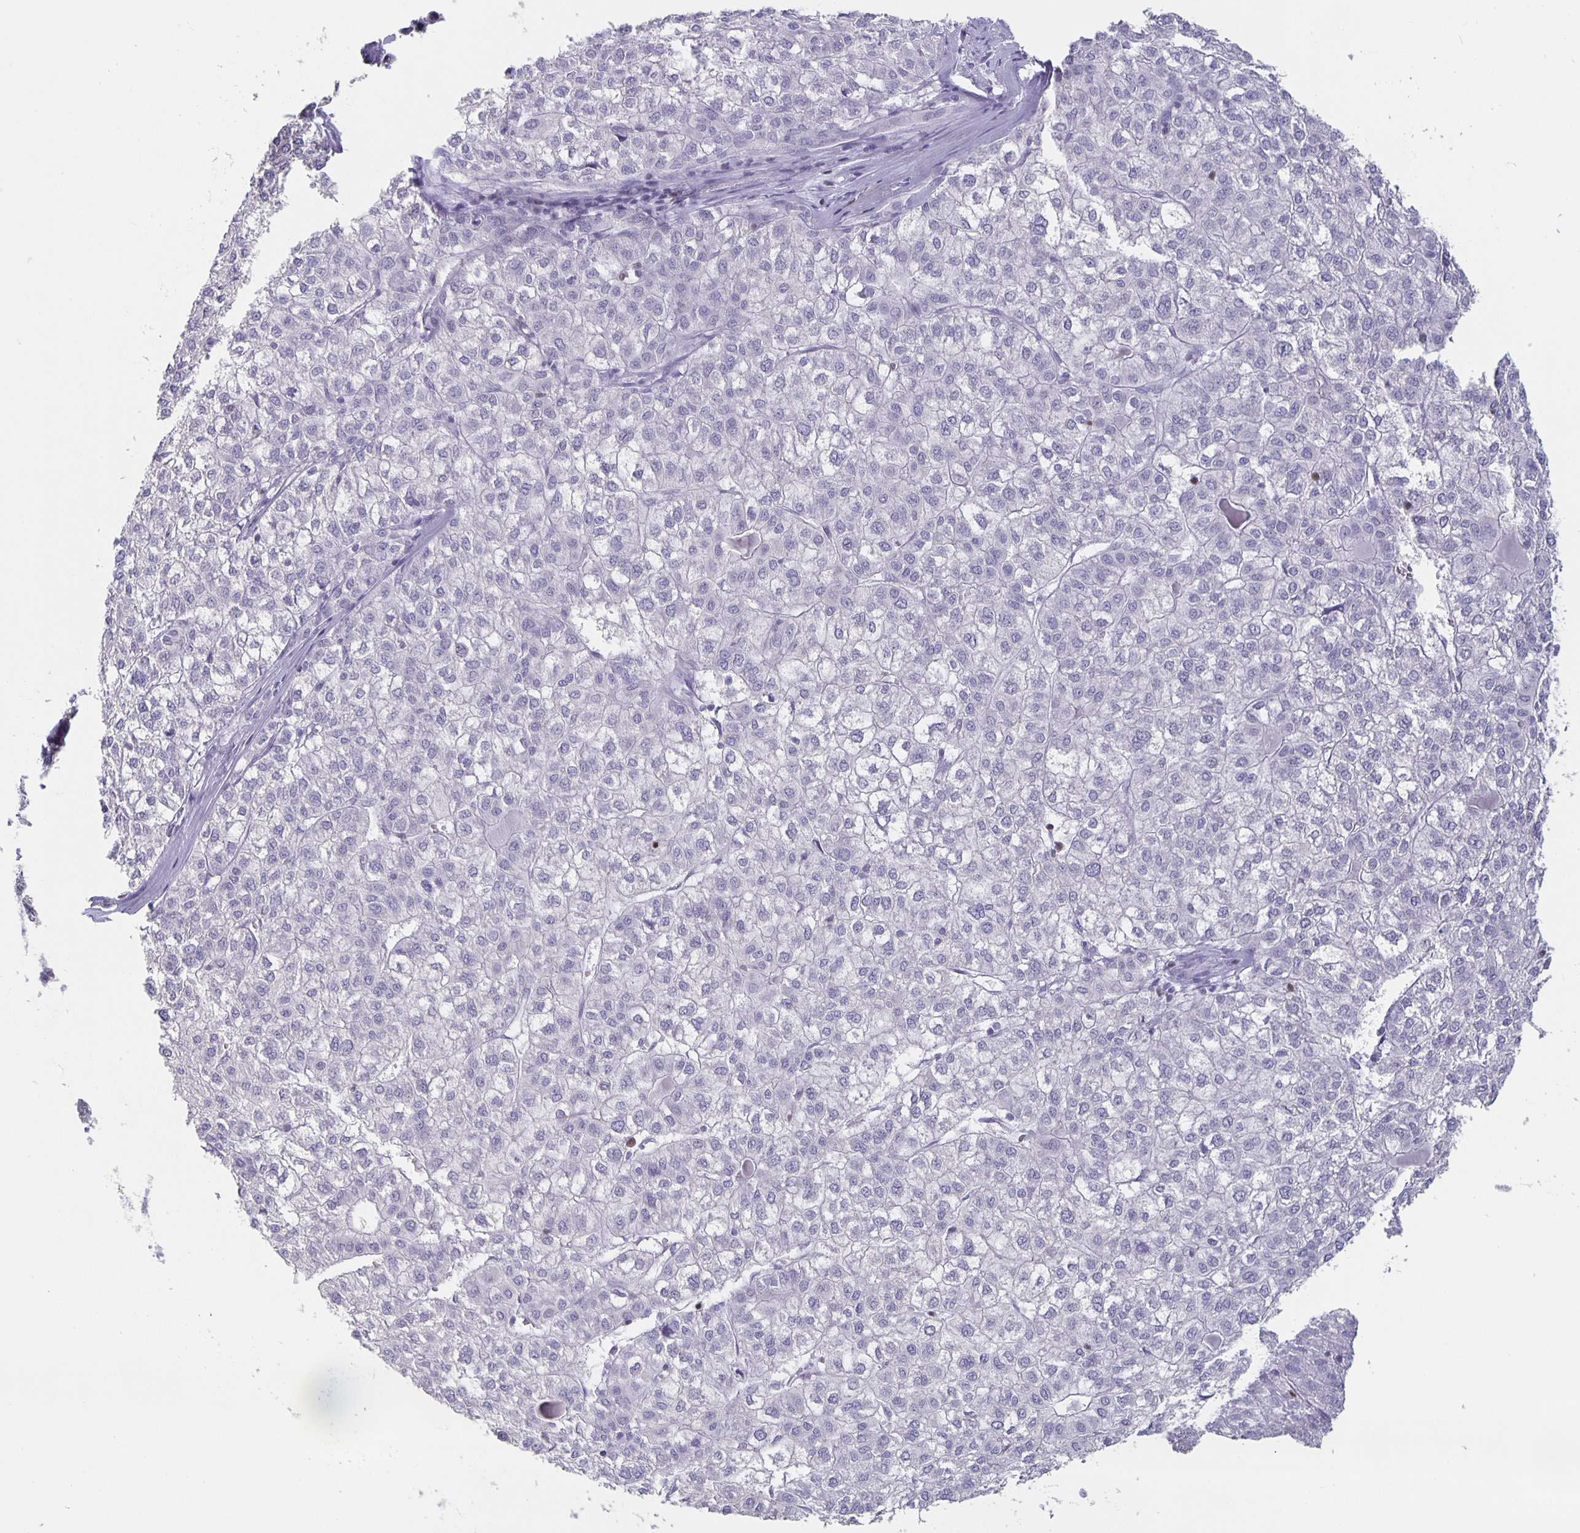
{"staining": {"intensity": "negative", "quantity": "none", "location": "none"}, "tissue": "liver cancer", "cell_type": "Tumor cells", "image_type": "cancer", "snomed": [{"axis": "morphology", "description": "Carcinoma, Hepatocellular, NOS"}, {"axis": "topography", "description": "Liver"}], "caption": "The IHC image has no significant positivity in tumor cells of liver hepatocellular carcinoma tissue.", "gene": "SATB2", "patient": {"sex": "female", "age": 43}}